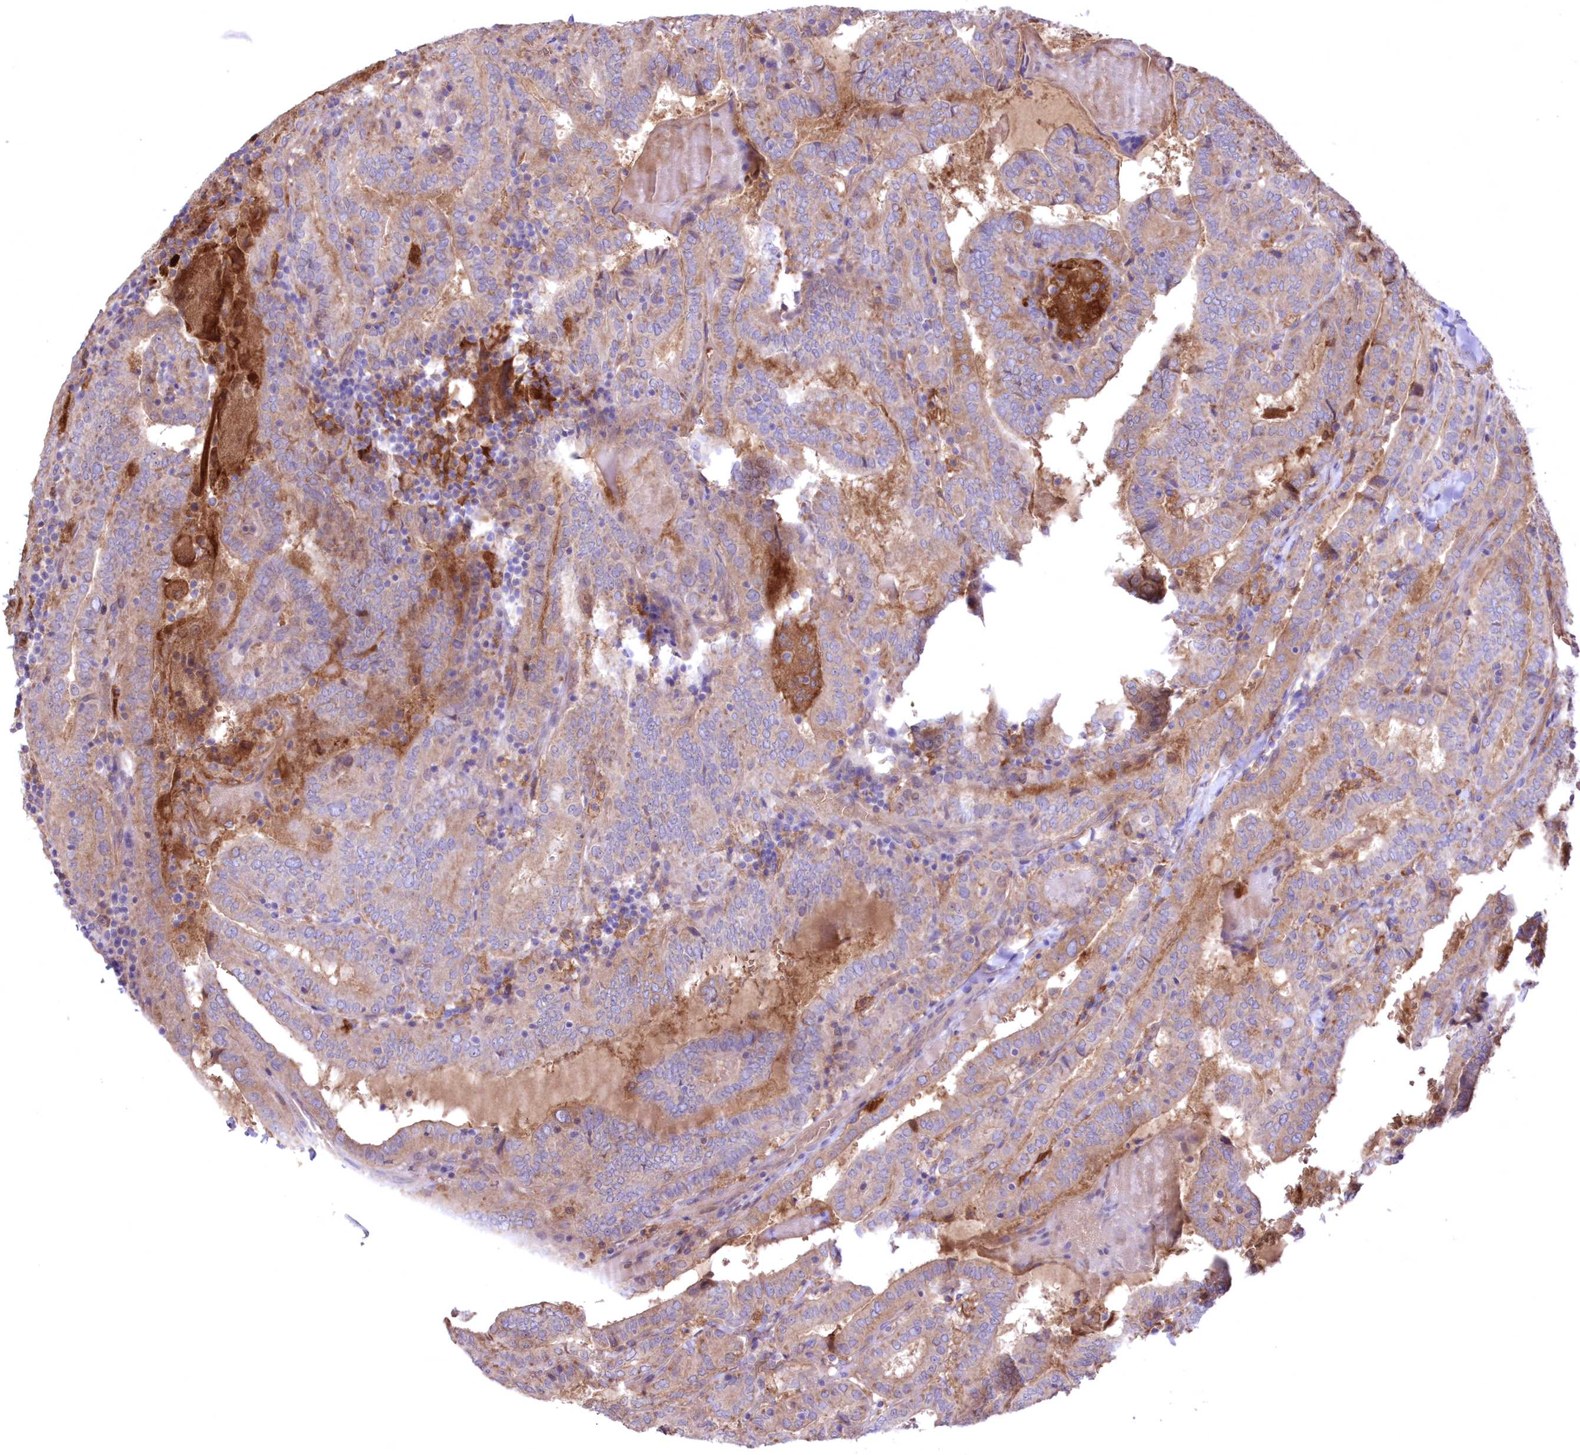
{"staining": {"intensity": "weak", "quantity": "25%-75%", "location": "cytoplasmic/membranous"}, "tissue": "thyroid cancer", "cell_type": "Tumor cells", "image_type": "cancer", "snomed": [{"axis": "morphology", "description": "Papillary adenocarcinoma, NOS"}, {"axis": "topography", "description": "Thyroid gland"}], "caption": "Thyroid papillary adenocarcinoma stained with IHC demonstrates weak cytoplasmic/membranous expression in about 25%-75% of tumor cells.", "gene": "FCHO2", "patient": {"sex": "female", "age": 72}}